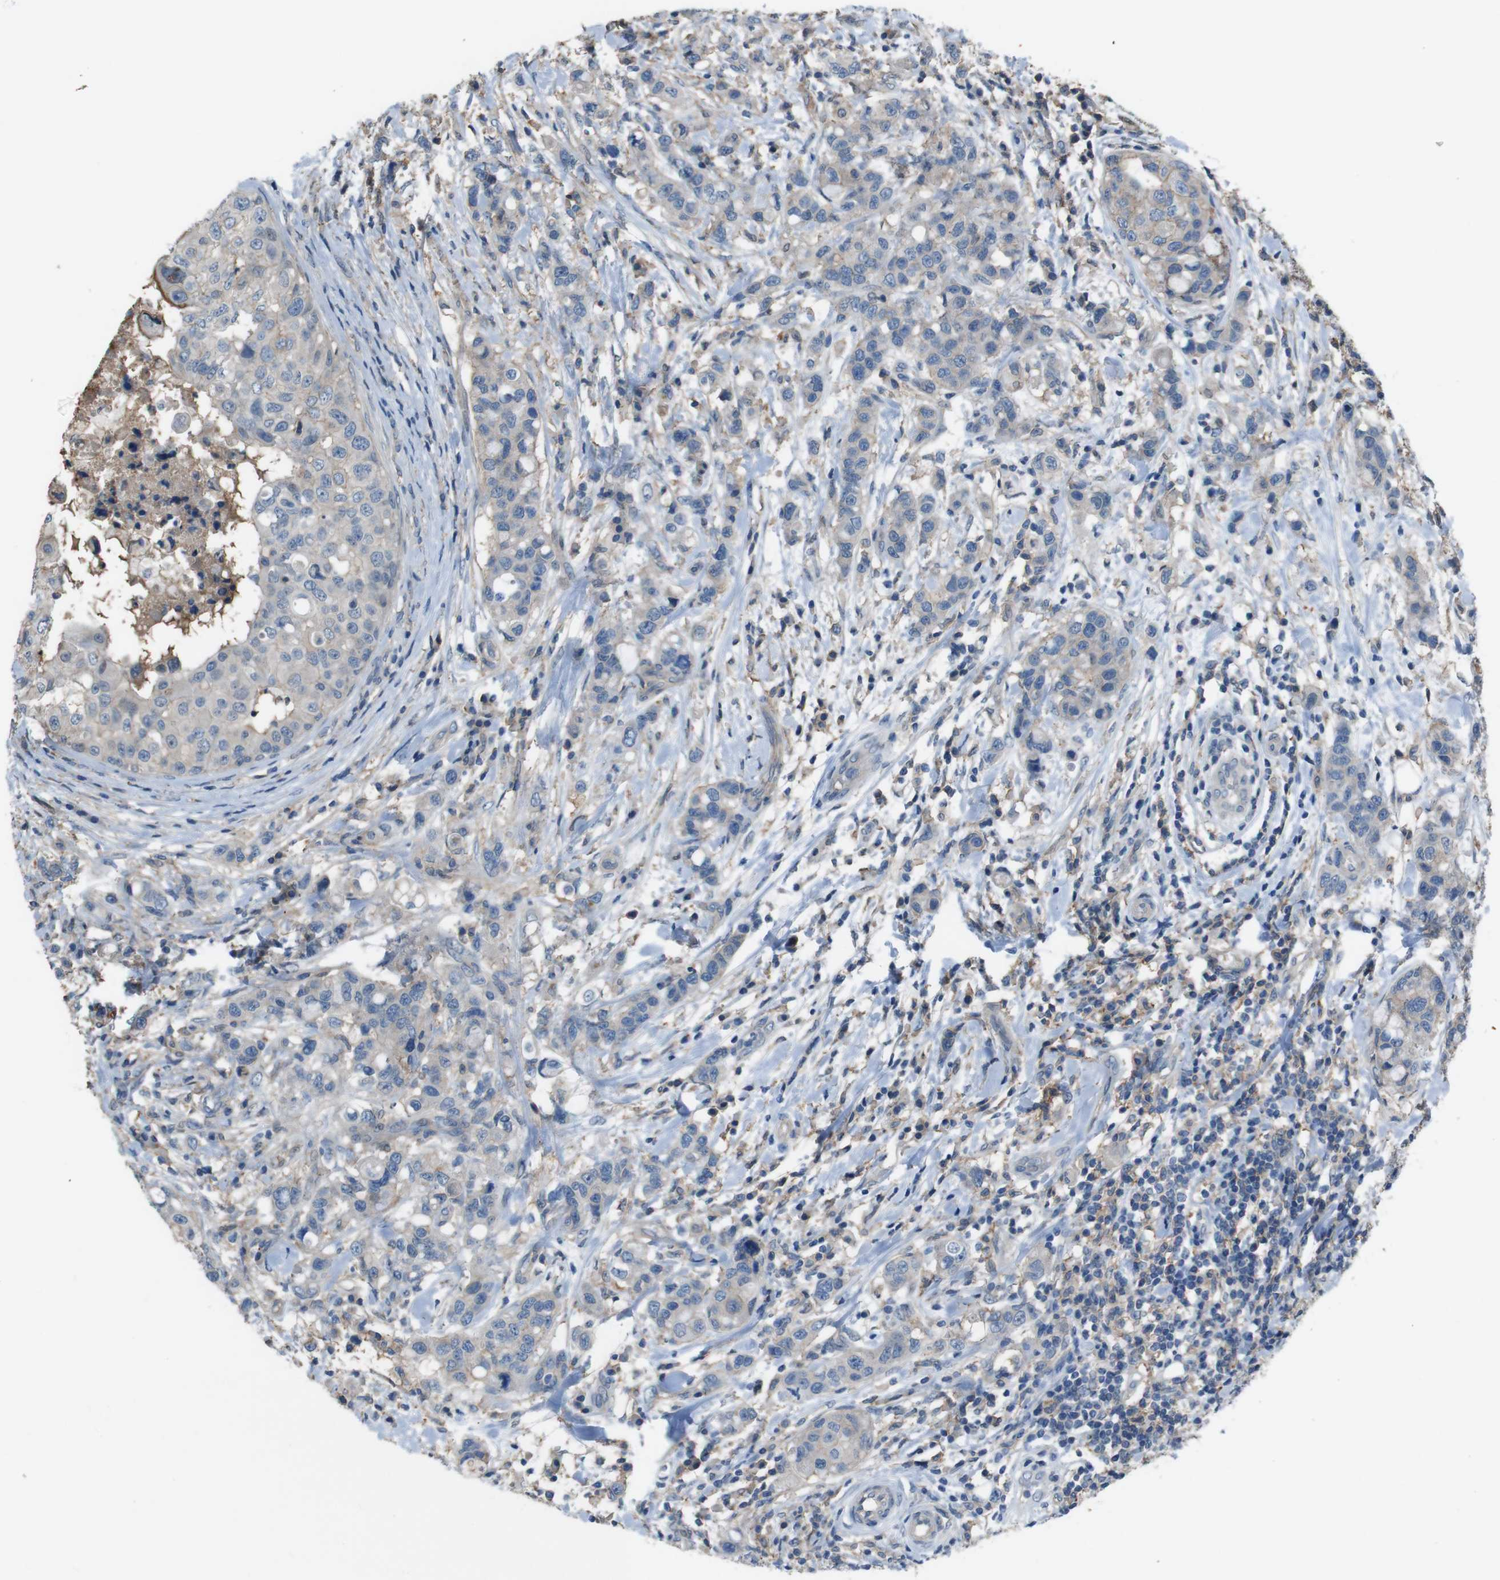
{"staining": {"intensity": "negative", "quantity": "none", "location": "none"}, "tissue": "breast cancer", "cell_type": "Tumor cells", "image_type": "cancer", "snomed": [{"axis": "morphology", "description": "Duct carcinoma"}, {"axis": "topography", "description": "Breast"}], "caption": "Tumor cells are negative for protein expression in human breast invasive ductal carcinoma.", "gene": "ATP2B1", "patient": {"sex": "female", "age": 27}}